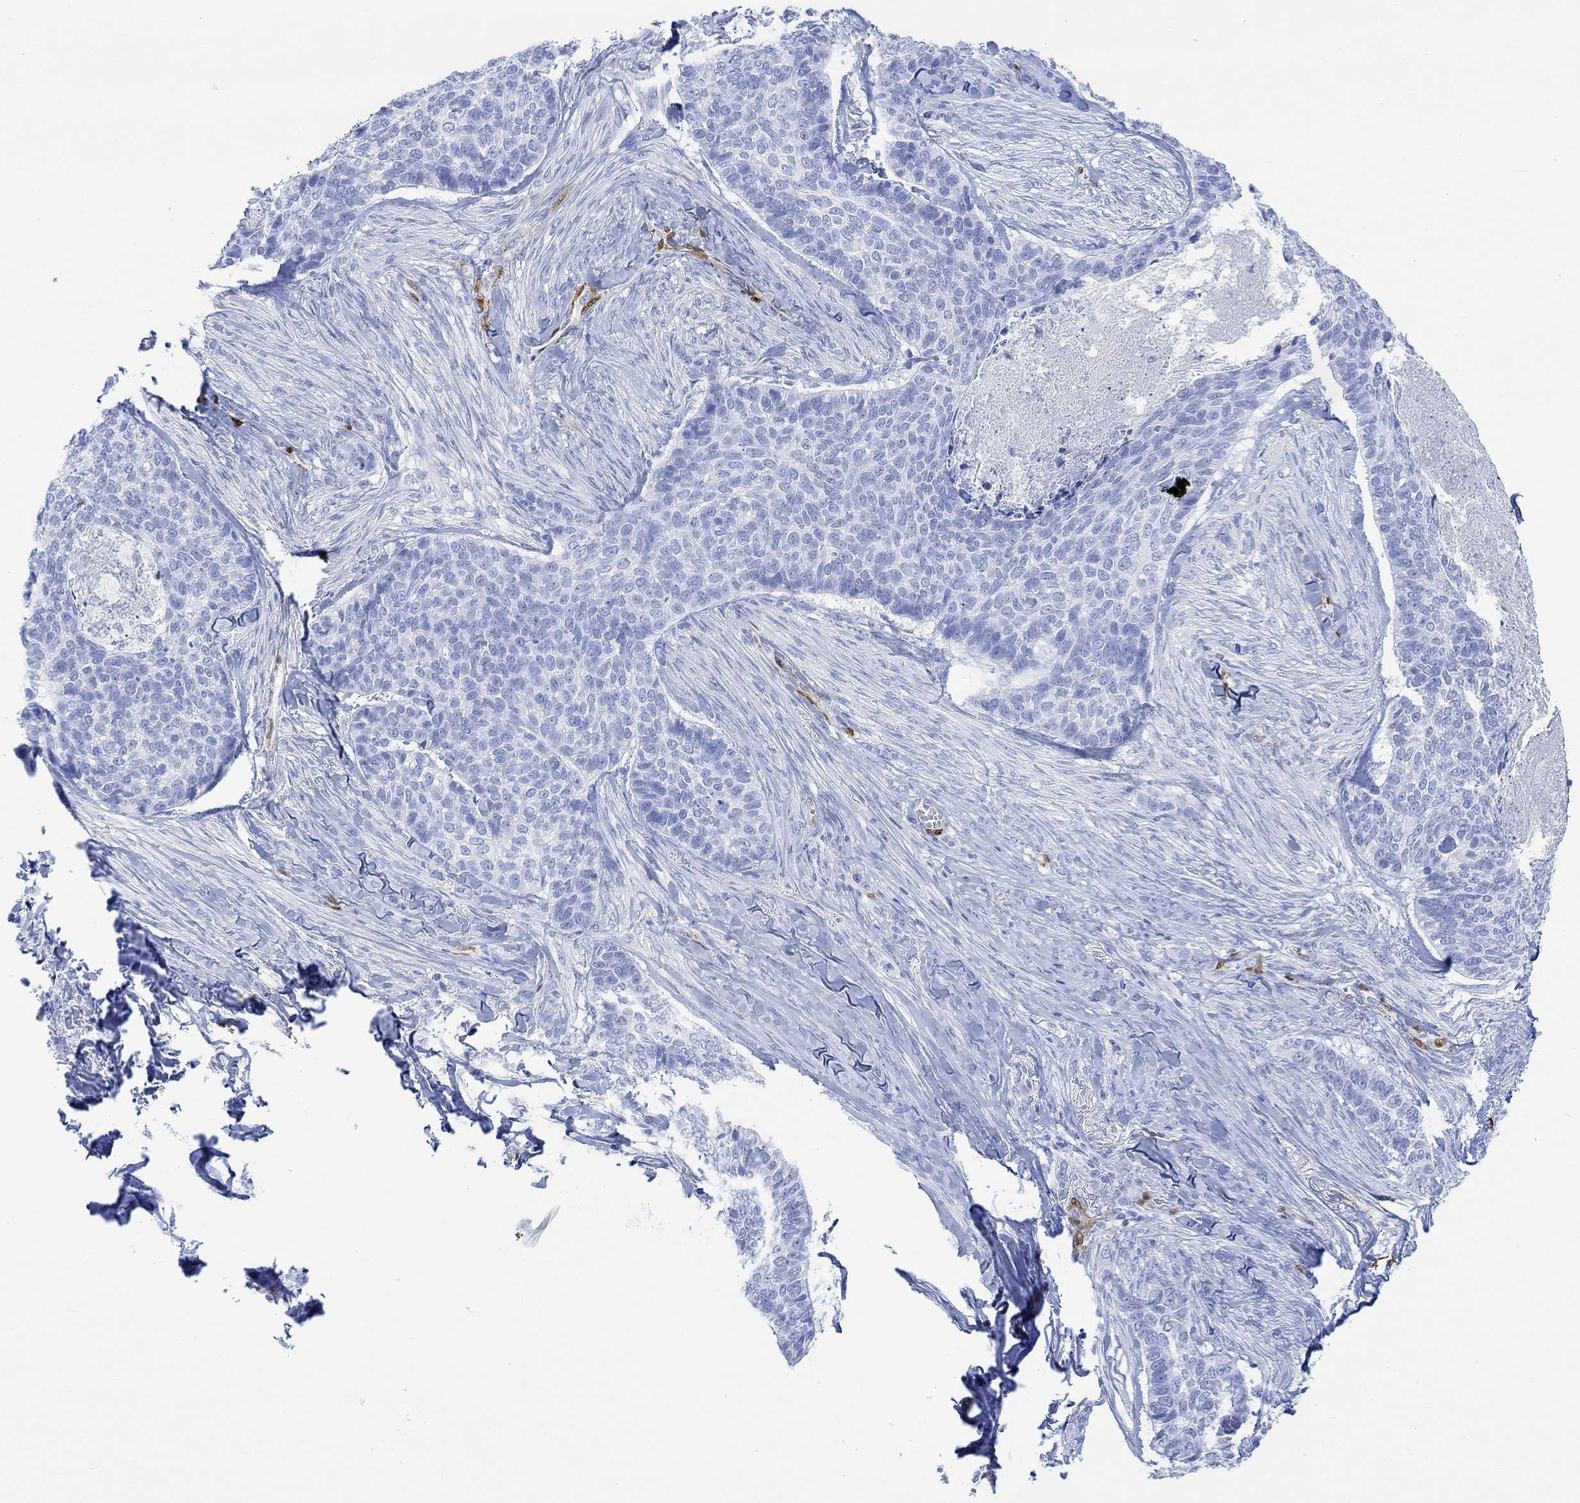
{"staining": {"intensity": "negative", "quantity": "none", "location": "none"}, "tissue": "skin cancer", "cell_type": "Tumor cells", "image_type": "cancer", "snomed": [{"axis": "morphology", "description": "Basal cell carcinoma"}, {"axis": "topography", "description": "Skin"}], "caption": "A micrograph of skin cancer stained for a protein displays no brown staining in tumor cells.", "gene": "TPPP3", "patient": {"sex": "female", "age": 69}}